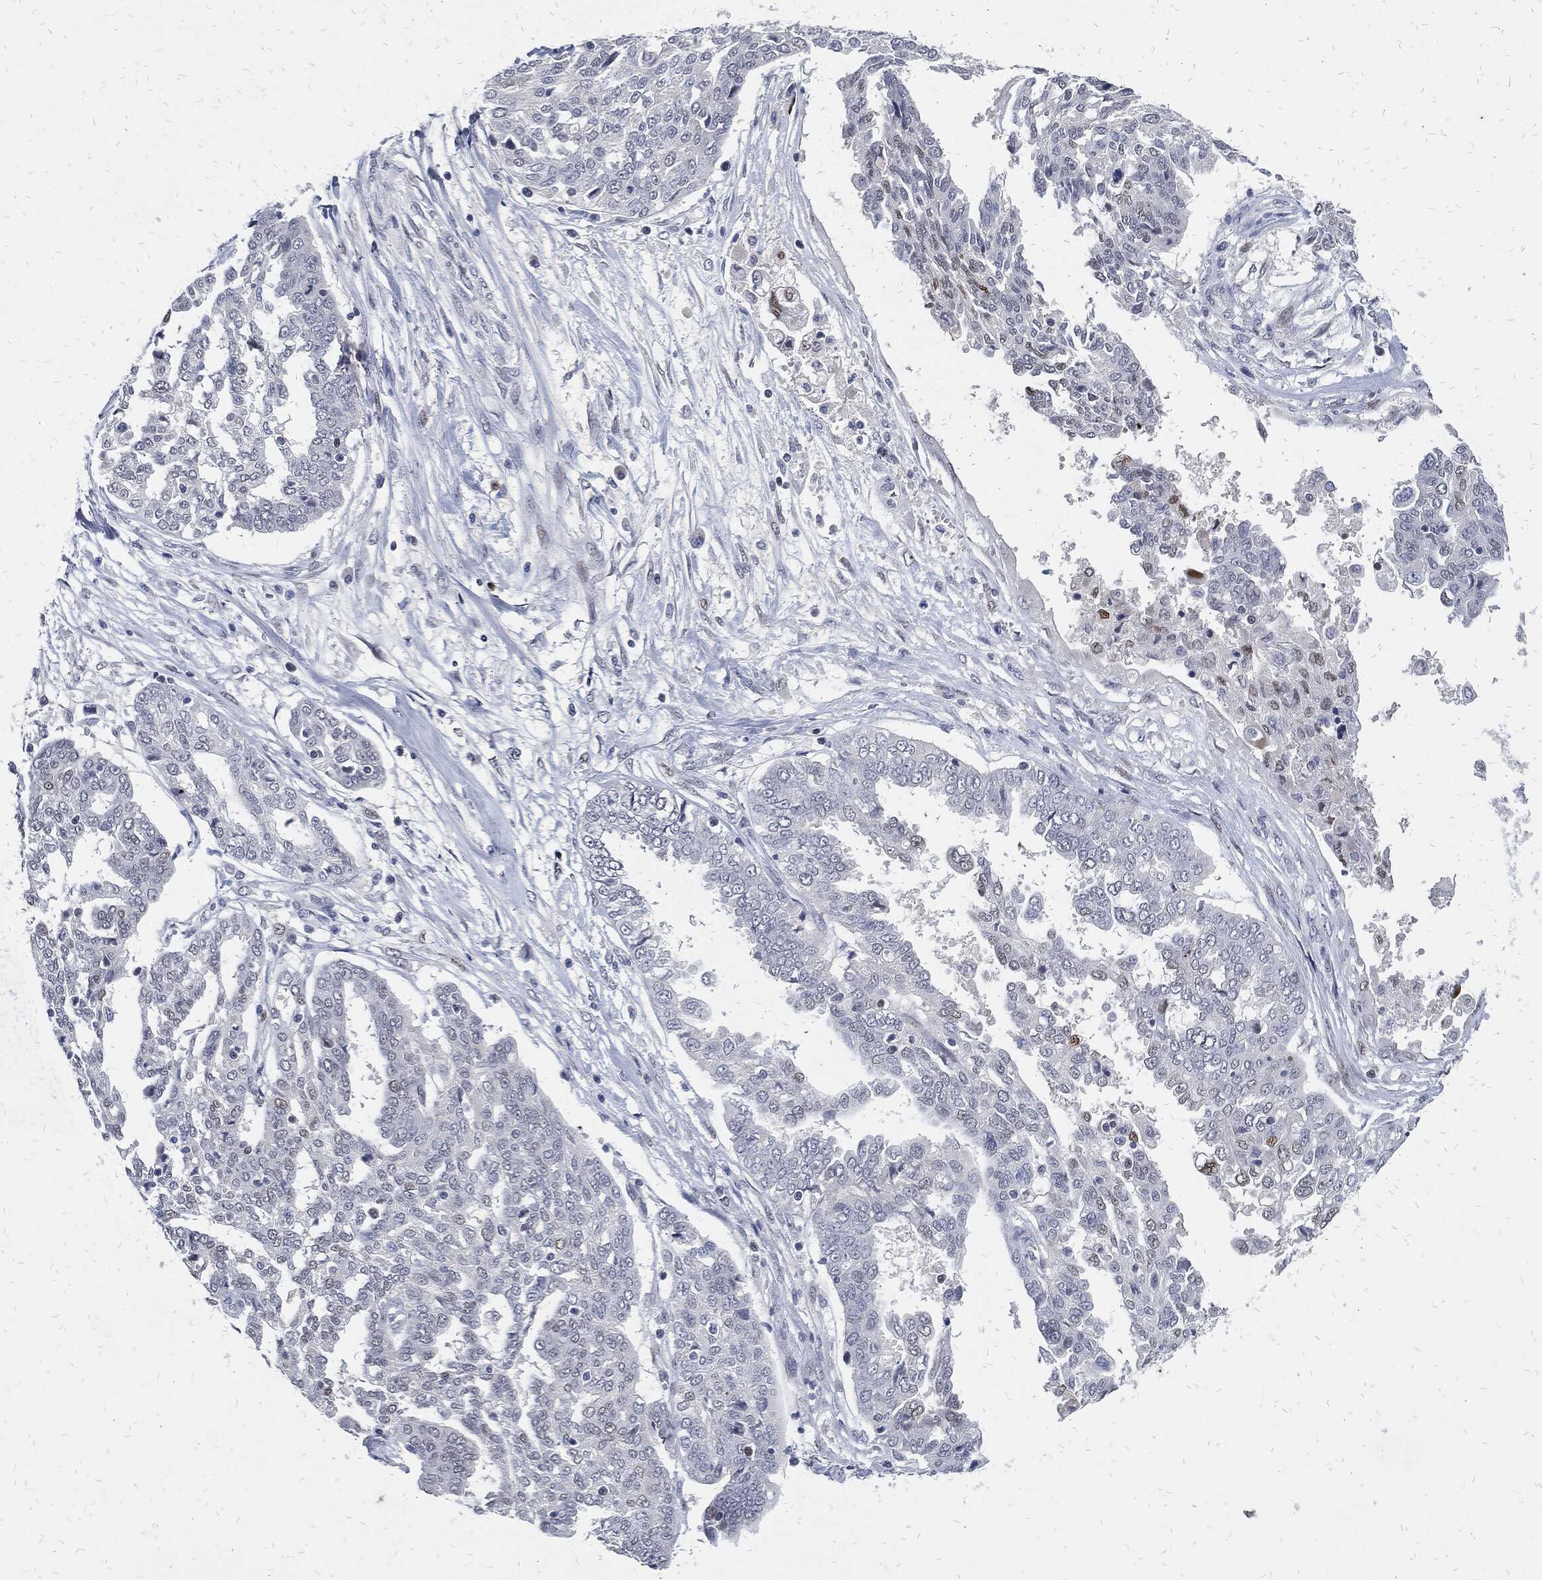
{"staining": {"intensity": "negative", "quantity": "none", "location": "none"}, "tissue": "ovarian cancer", "cell_type": "Tumor cells", "image_type": "cancer", "snomed": [{"axis": "morphology", "description": "Cystadenocarcinoma, serous, NOS"}, {"axis": "topography", "description": "Ovary"}], "caption": "An immunohistochemistry image of ovarian cancer (serous cystadenocarcinoma) is shown. There is no staining in tumor cells of ovarian cancer (serous cystadenocarcinoma). (Stains: DAB immunohistochemistry (IHC) with hematoxylin counter stain, Microscopy: brightfield microscopy at high magnification).", "gene": "JUN", "patient": {"sex": "female", "age": 67}}